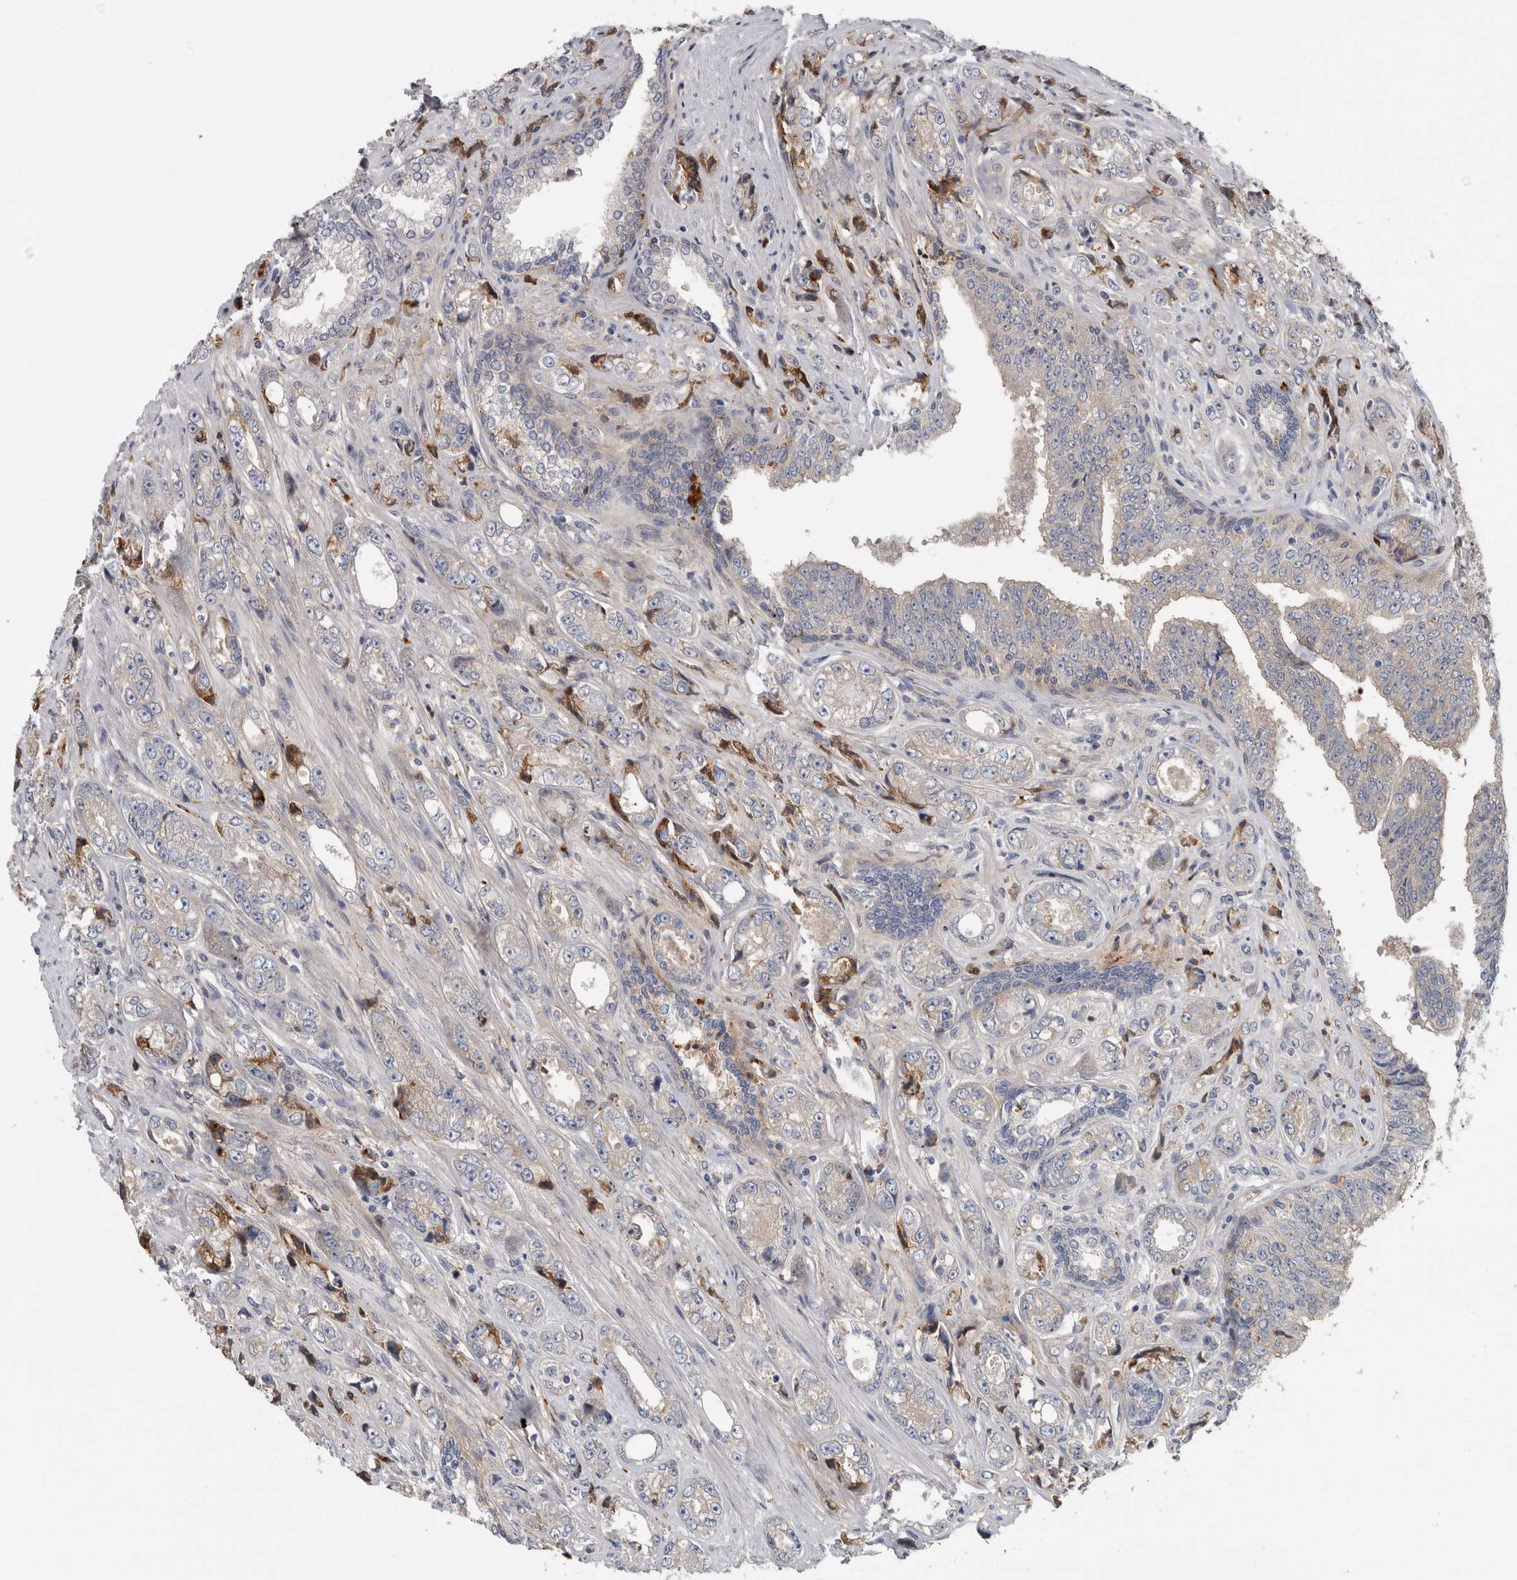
{"staining": {"intensity": "negative", "quantity": "none", "location": "none"}, "tissue": "prostate cancer", "cell_type": "Tumor cells", "image_type": "cancer", "snomed": [{"axis": "morphology", "description": "Adenocarcinoma, High grade"}, {"axis": "topography", "description": "Prostate"}], "caption": "Image shows no significant protein staining in tumor cells of prostate high-grade adenocarcinoma. (Stains: DAB IHC with hematoxylin counter stain, Microscopy: brightfield microscopy at high magnification).", "gene": "ATXN2", "patient": {"sex": "male", "age": 61}}